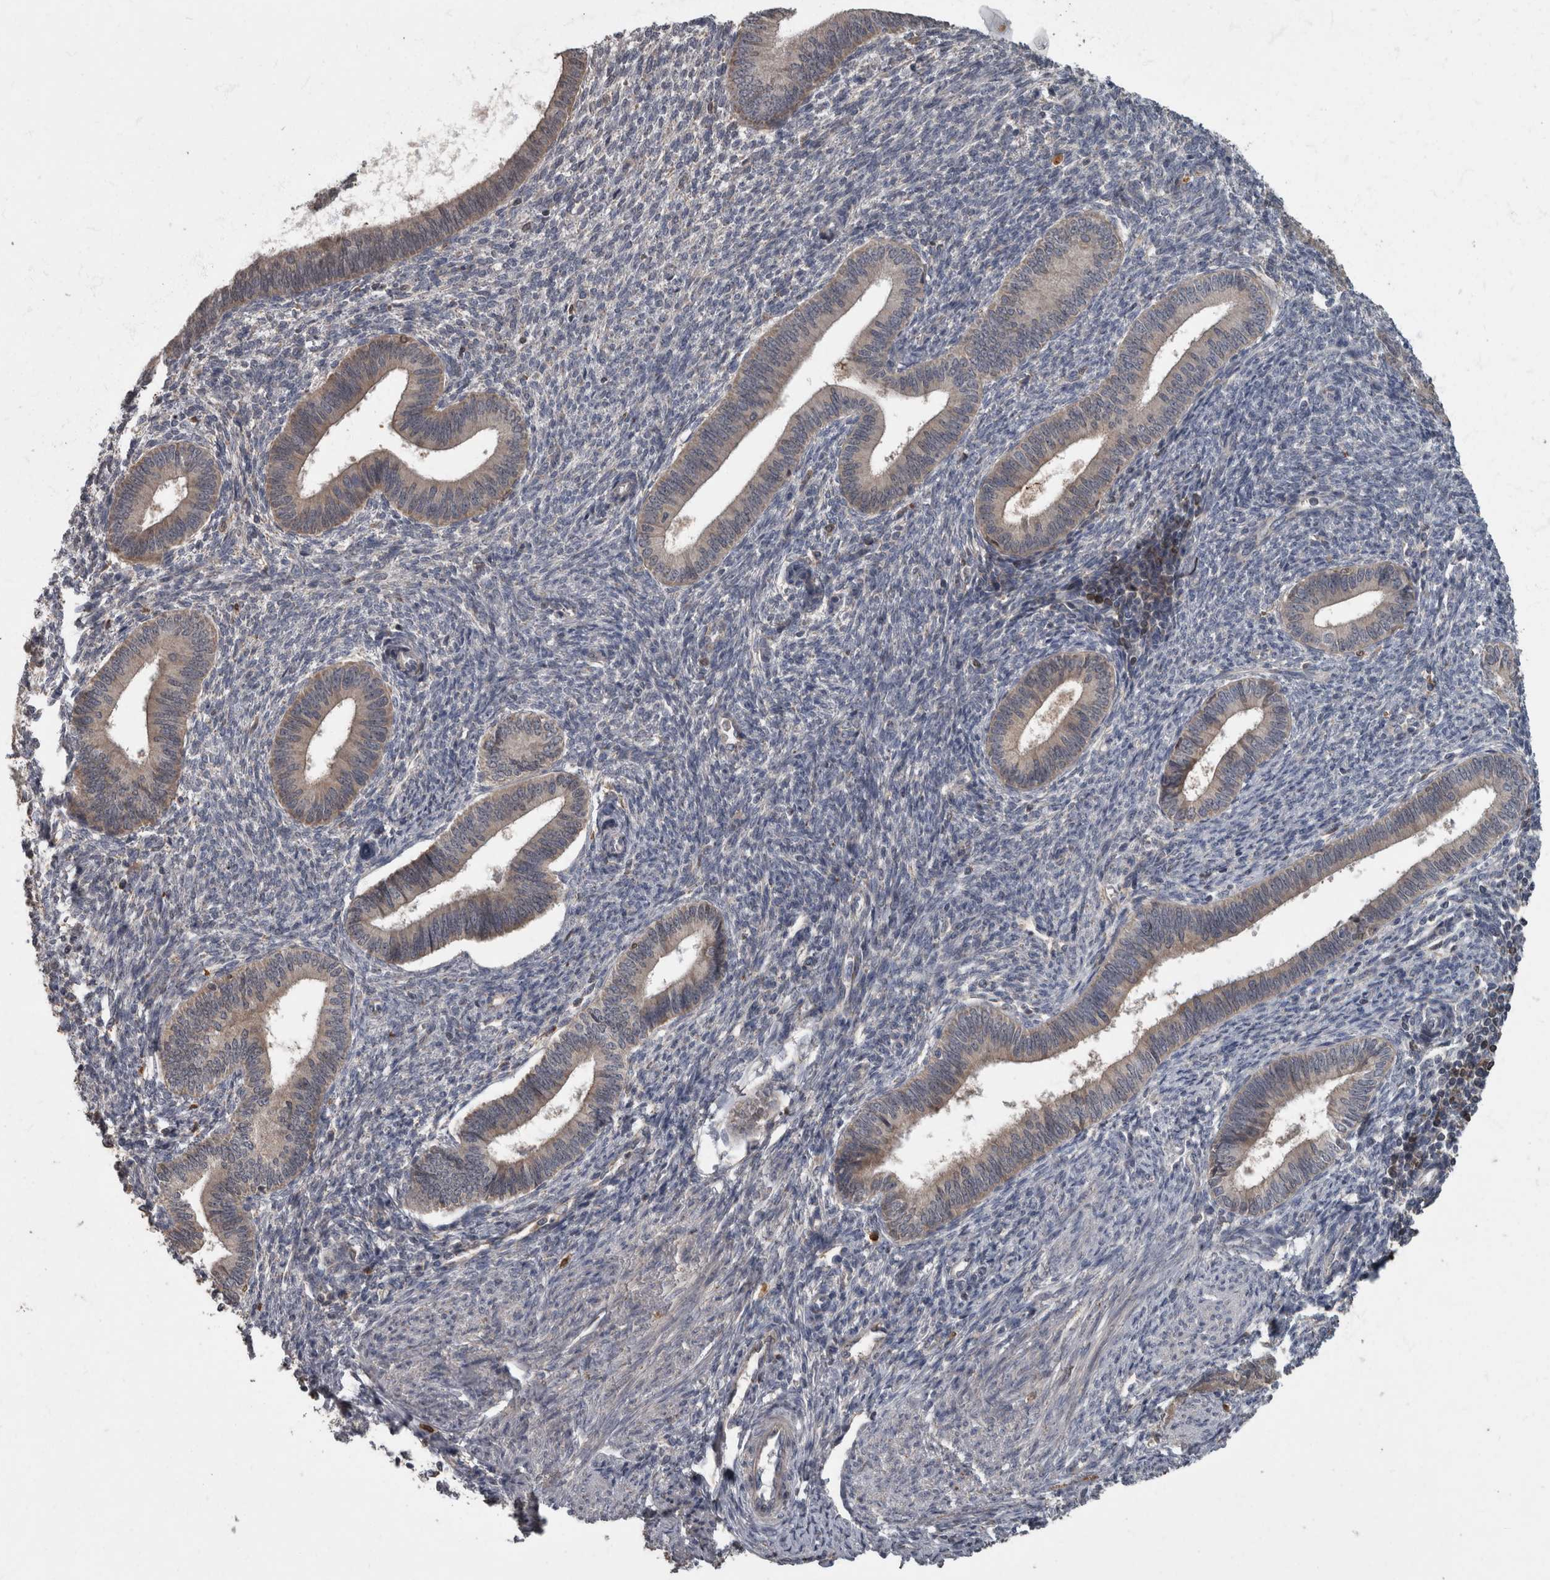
{"staining": {"intensity": "weak", "quantity": "<25%", "location": "cytoplasmic/membranous"}, "tissue": "endometrium", "cell_type": "Cells in endometrial stroma", "image_type": "normal", "snomed": [{"axis": "morphology", "description": "Normal tissue, NOS"}, {"axis": "topography", "description": "Endometrium"}], "caption": "IHC of unremarkable human endometrium exhibits no expression in cells in endometrial stroma. (DAB immunohistochemistry with hematoxylin counter stain).", "gene": "PPP1R3C", "patient": {"sex": "female", "age": 46}}